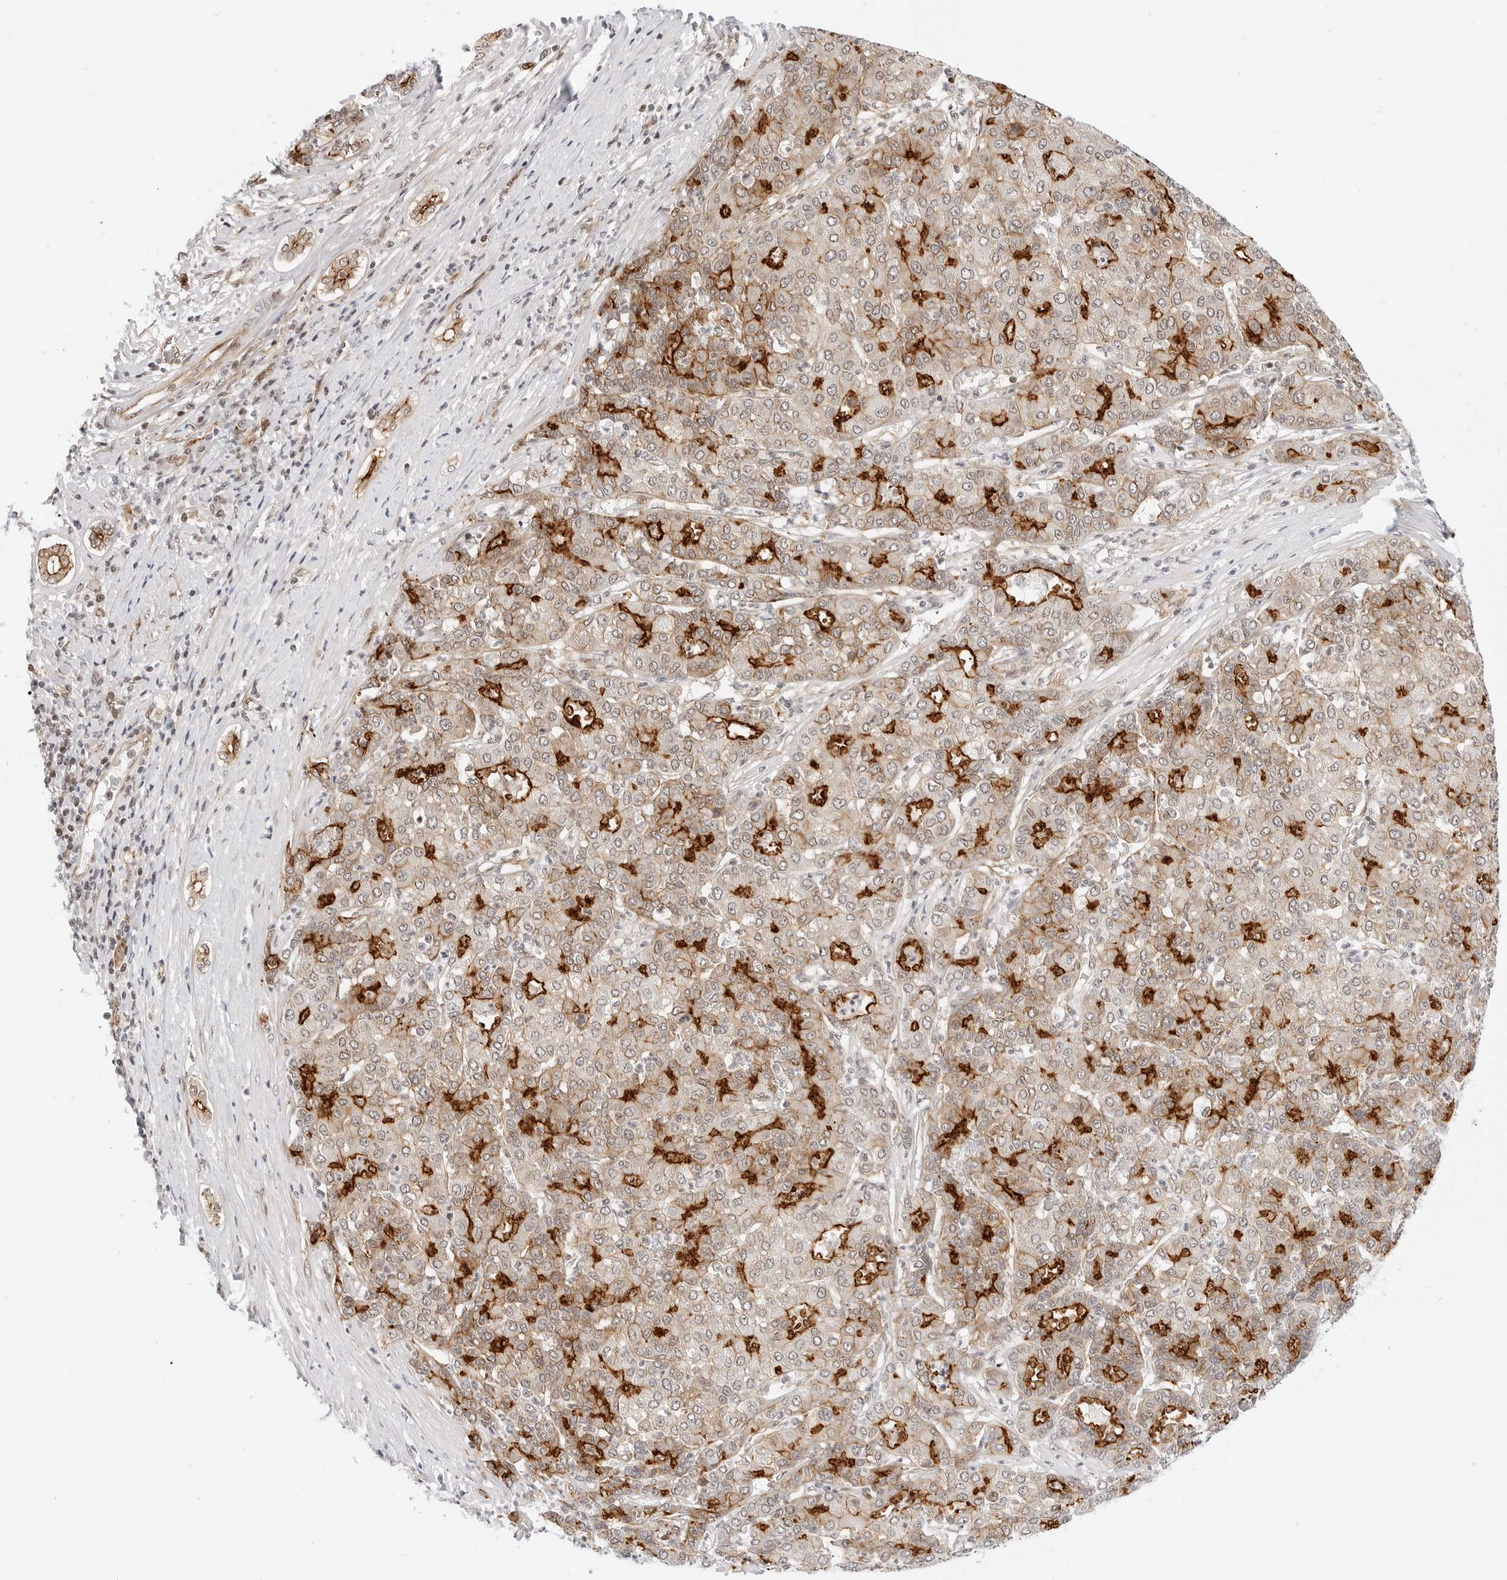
{"staining": {"intensity": "strong", "quantity": "25%-75%", "location": "cytoplasmic/membranous"}, "tissue": "liver cancer", "cell_type": "Tumor cells", "image_type": "cancer", "snomed": [{"axis": "morphology", "description": "Carcinoma, Hepatocellular, NOS"}, {"axis": "topography", "description": "Liver"}], "caption": "Immunohistochemical staining of hepatocellular carcinoma (liver) exhibits strong cytoplasmic/membranous protein positivity in approximately 25%-75% of tumor cells.", "gene": "ZNF613", "patient": {"sex": "male", "age": 65}}